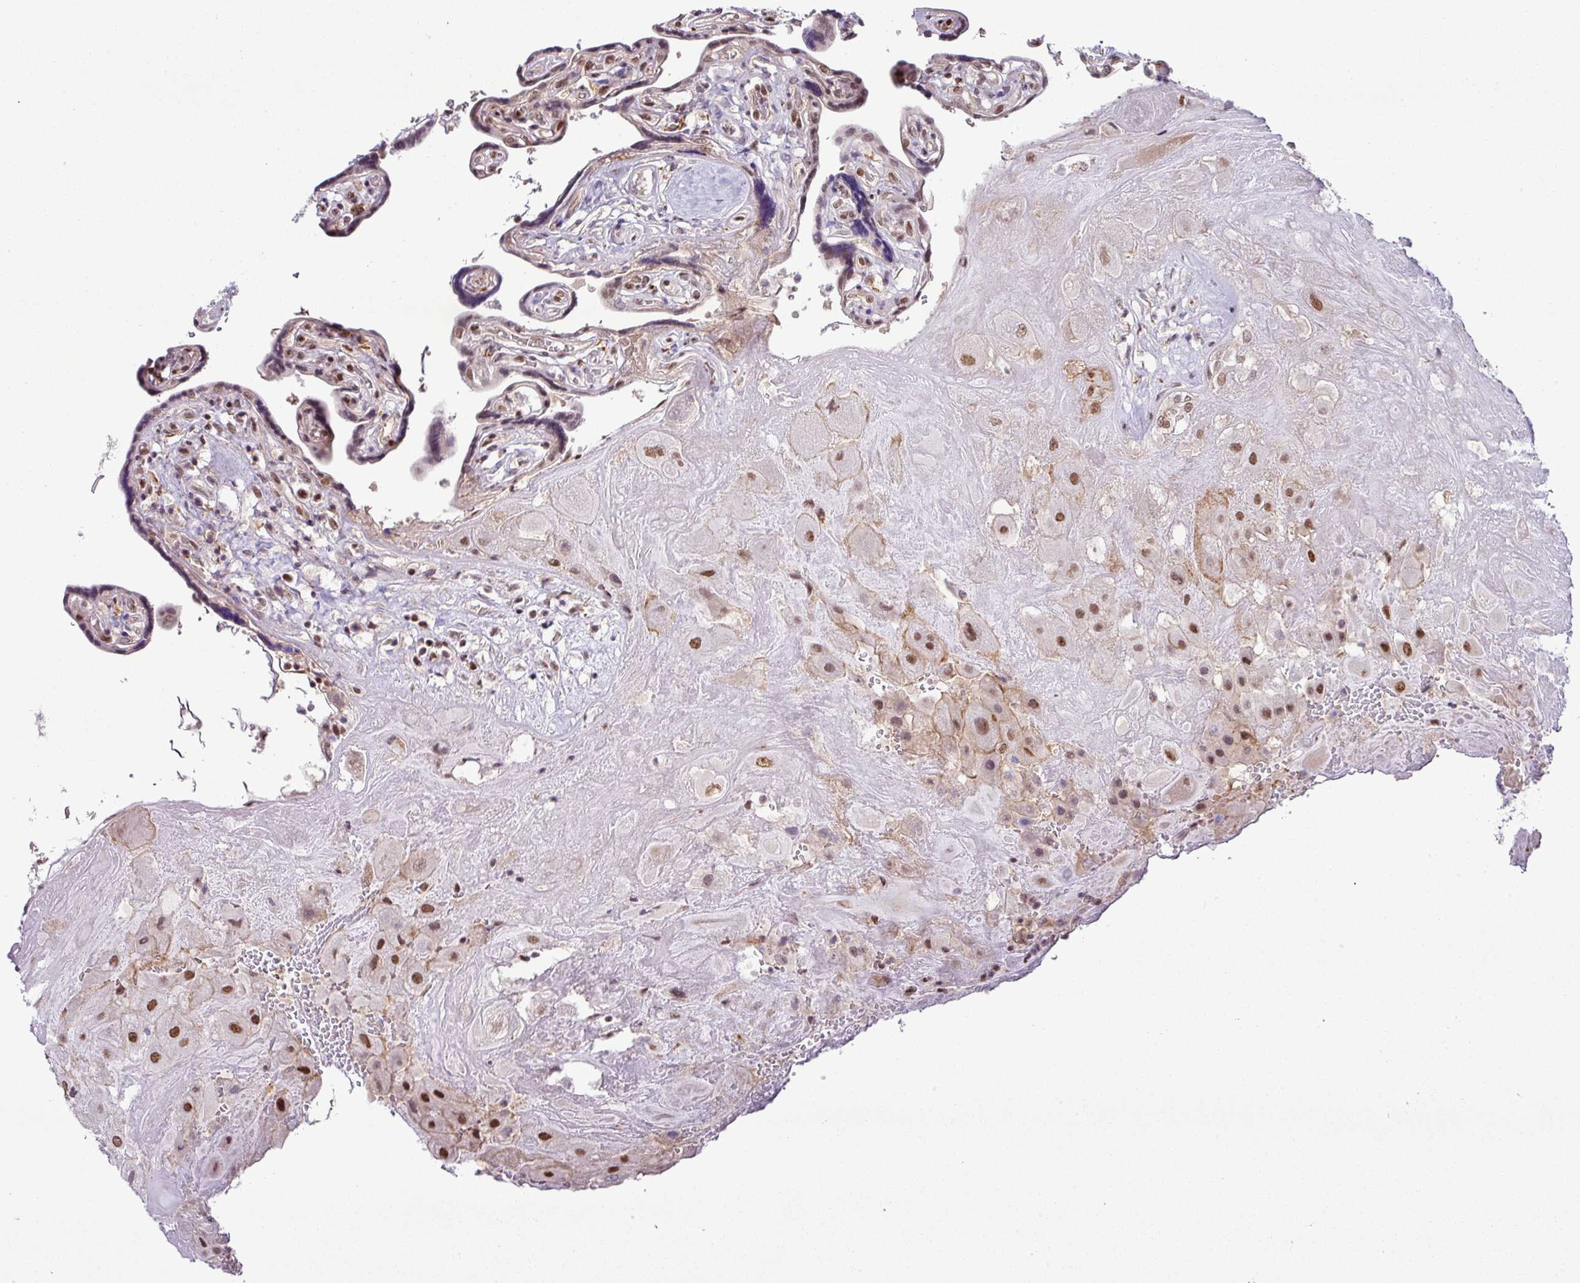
{"staining": {"intensity": "moderate", "quantity": ">75%", "location": "nuclear"}, "tissue": "placenta", "cell_type": "Decidual cells", "image_type": "normal", "snomed": [{"axis": "morphology", "description": "Normal tissue, NOS"}, {"axis": "topography", "description": "Placenta"}], "caption": "Immunohistochemical staining of normal human placenta reveals moderate nuclear protein positivity in about >75% of decidual cells.", "gene": "PGAP4", "patient": {"sex": "female", "age": 32}}